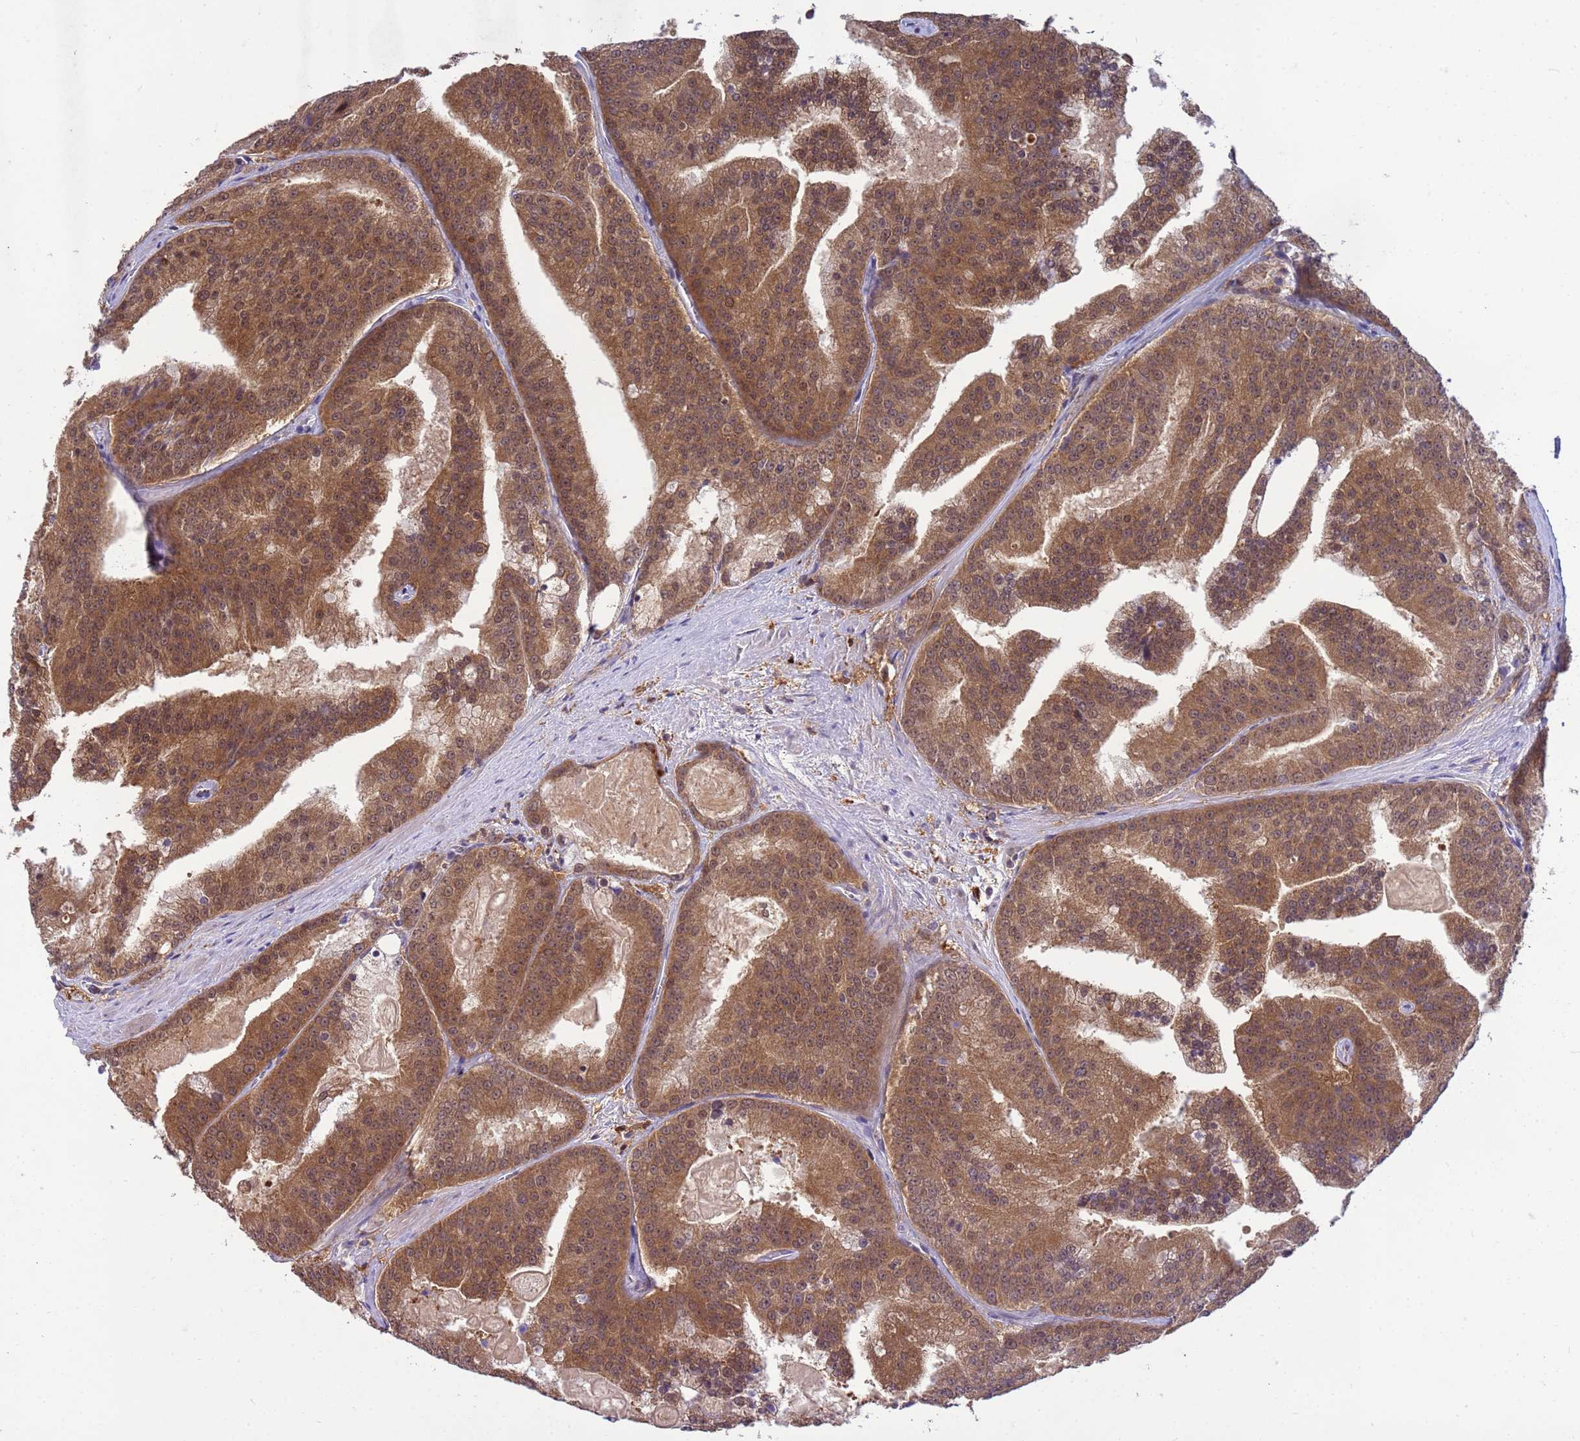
{"staining": {"intensity": "moderate", "quantity": ">75%", "location": "cytoplasmic/membranous,nuclear"}, "tissue": "prostate cancer", "cell_type": "Tumor cells", "image_type": "cancer", "snomed": [{"axis": "morphology", "description": "Adenocarcinoma, High grade"}, {"axis": "topography", "description": "Prostate"}], "caption": "Moderate cytoplasmic/membranous and nuclear expression for a protein is identified in approximately >75% of tumor cells of prostate cancer (adenocarcinoma (high-grade)) using immunohistochemistry (IHC).", "gene": "NPEPPS", "patient": {"sex": "male", "age": 61}}